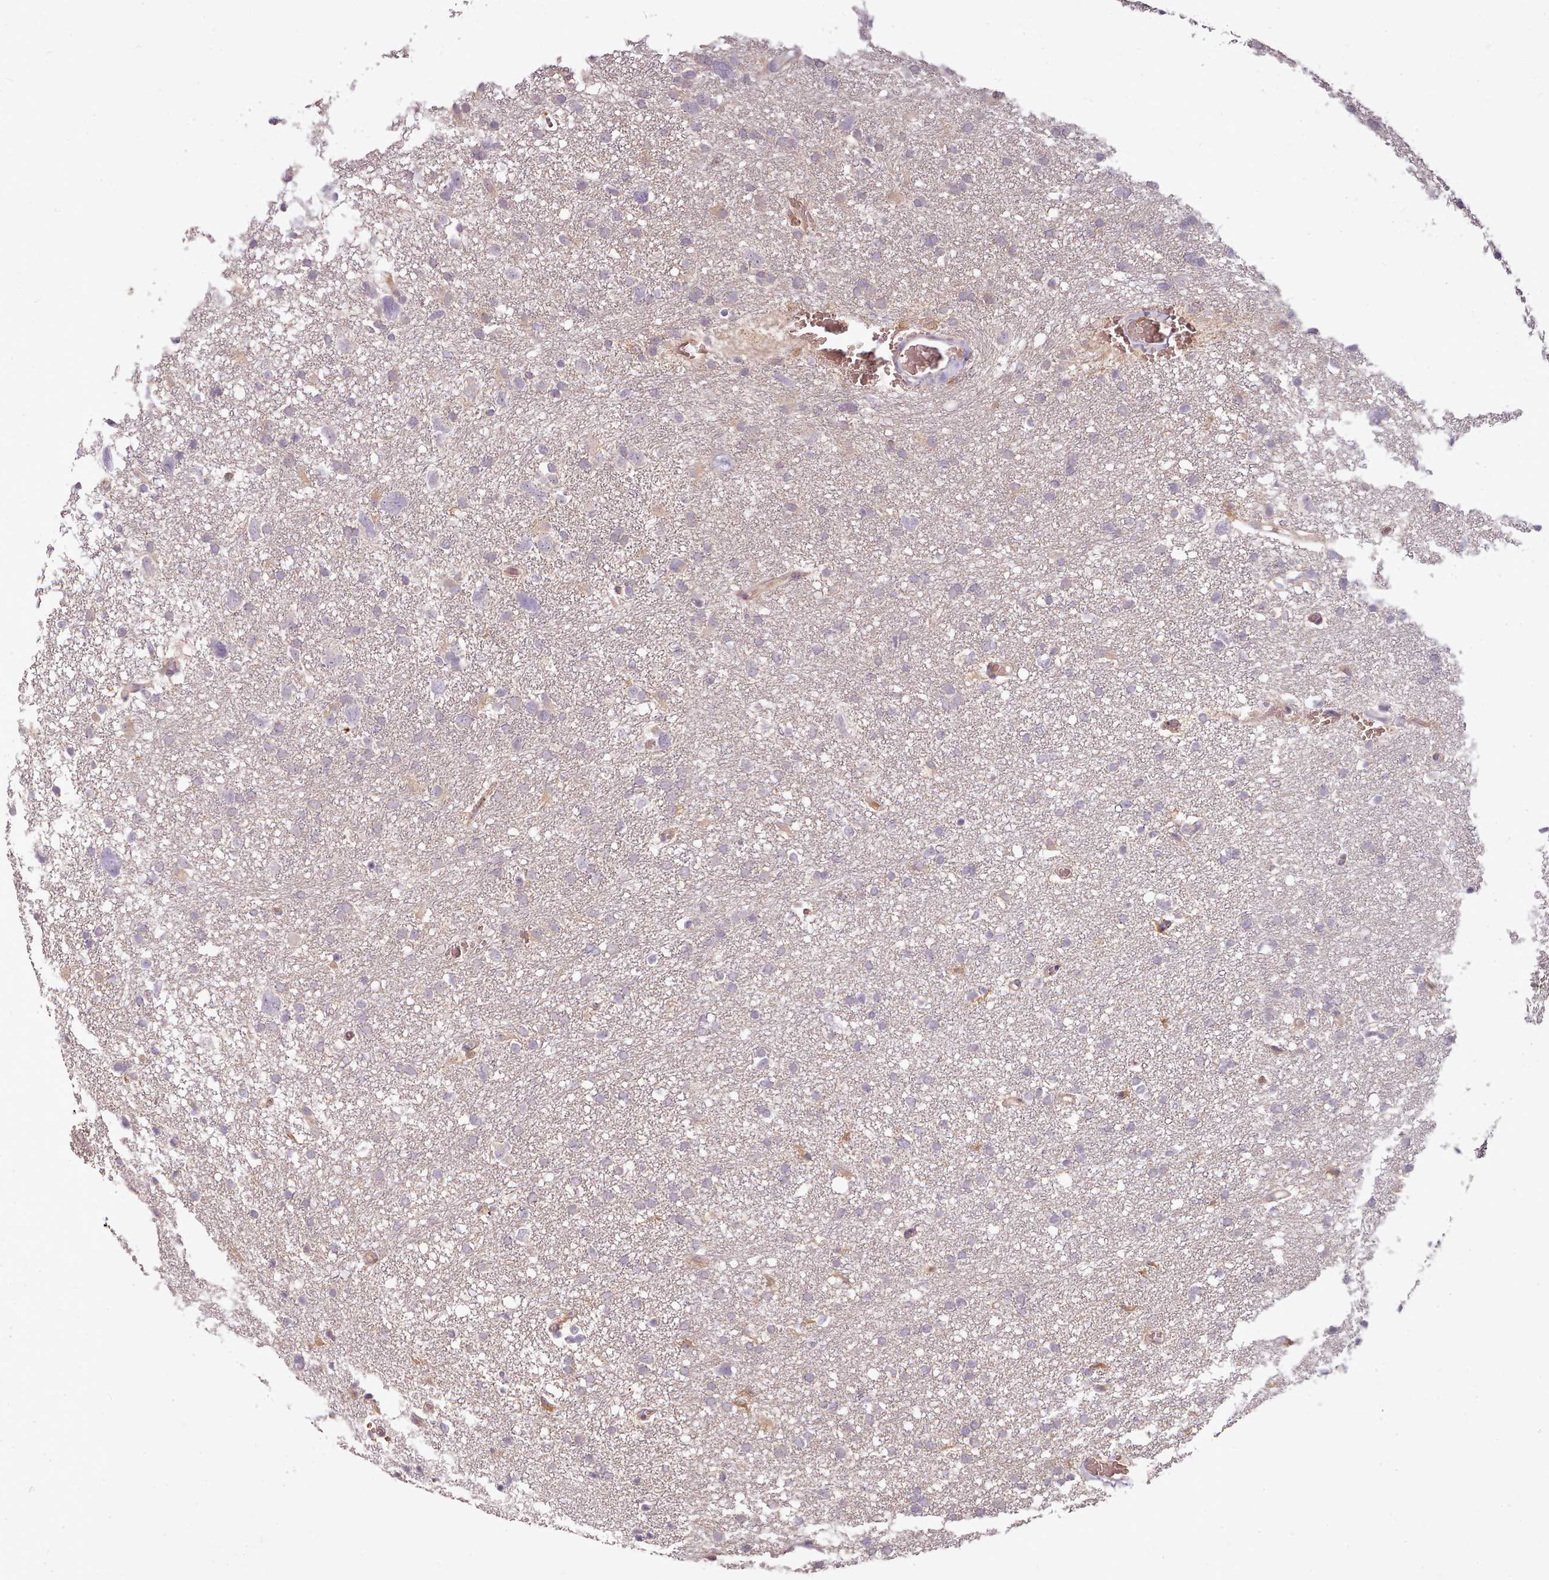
{"staining": {"intensity": "weak", "quantity": "<25%", "location": "cytoplasmic/membranous"}, "tissue": "glioma", "cell_type": "Tumor cells", "image_type": "cancer", "snomed": [{"axis": "morphology", "description": "Glioma, malignant, High grade"}, {"axis": "topography", "description": "Brain"}], "caption": "DAB immunohistochemical staining of human glioma reveals no significant expression in tumor cells.", "gene": "C1QTNF5", "patient": {"sex": "male", "age": 61}}